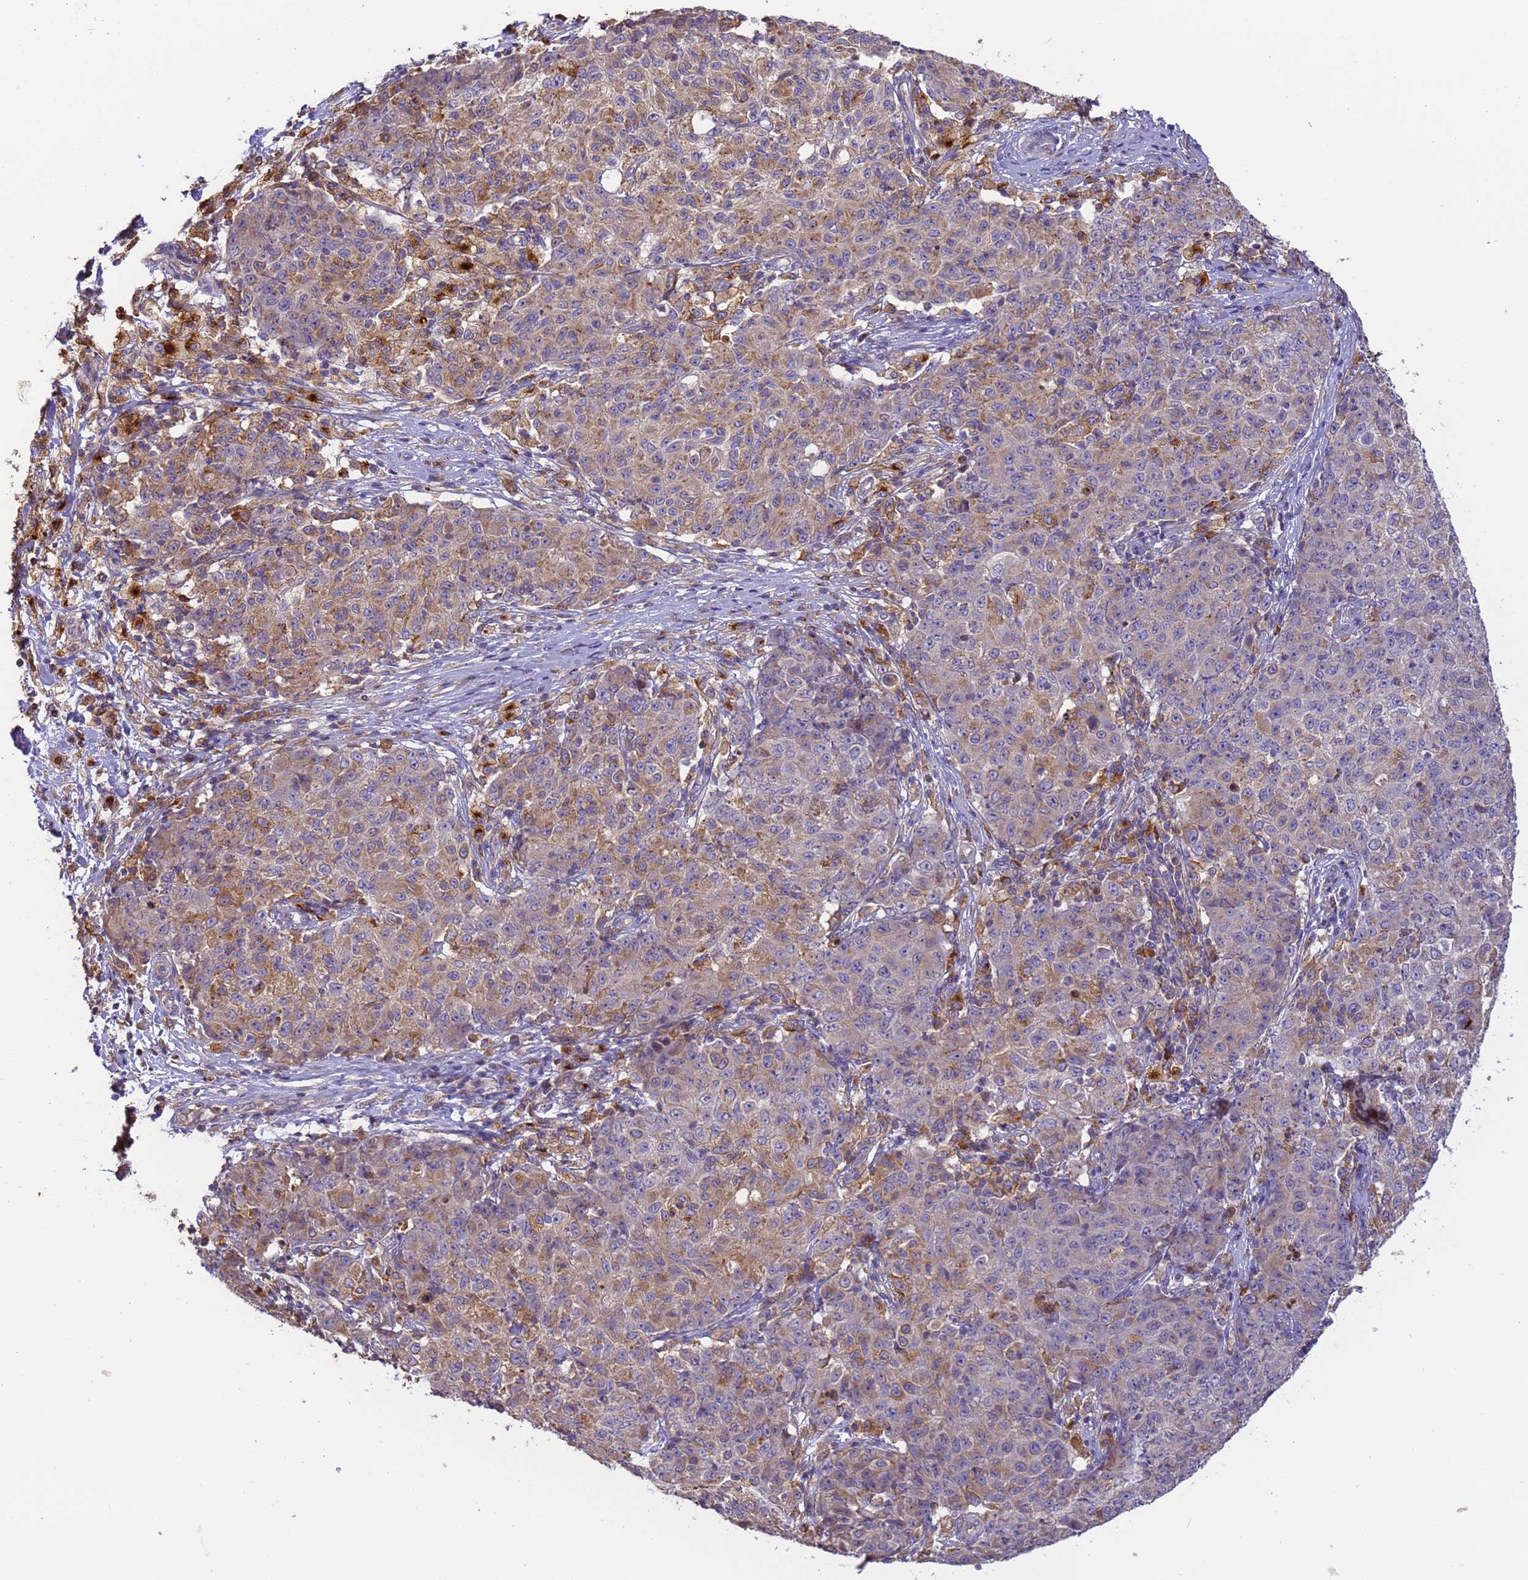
{"staining": {"intensity": "moderate", "quantity": "25%-75%", "location": "cytoplasmic/membranous"}, "tissue": "ovarian cancer", "cell_type": "Tumor cells", "image_type": "cancer", "snomed": [{"axis": "morphology", "description": "Carcinoma, endometroid"}, {"axis": "topography", "description": "Ovary"}], "caption": "Immunohistochemical staining of endometroid carcinoma (ovarian) shows medium levels of moderate cytoplasmic/membranous expression in about 25%-75% of tumor cells.", "gene": "M6PR", "patient": {"sex": "female", "age": 42}}